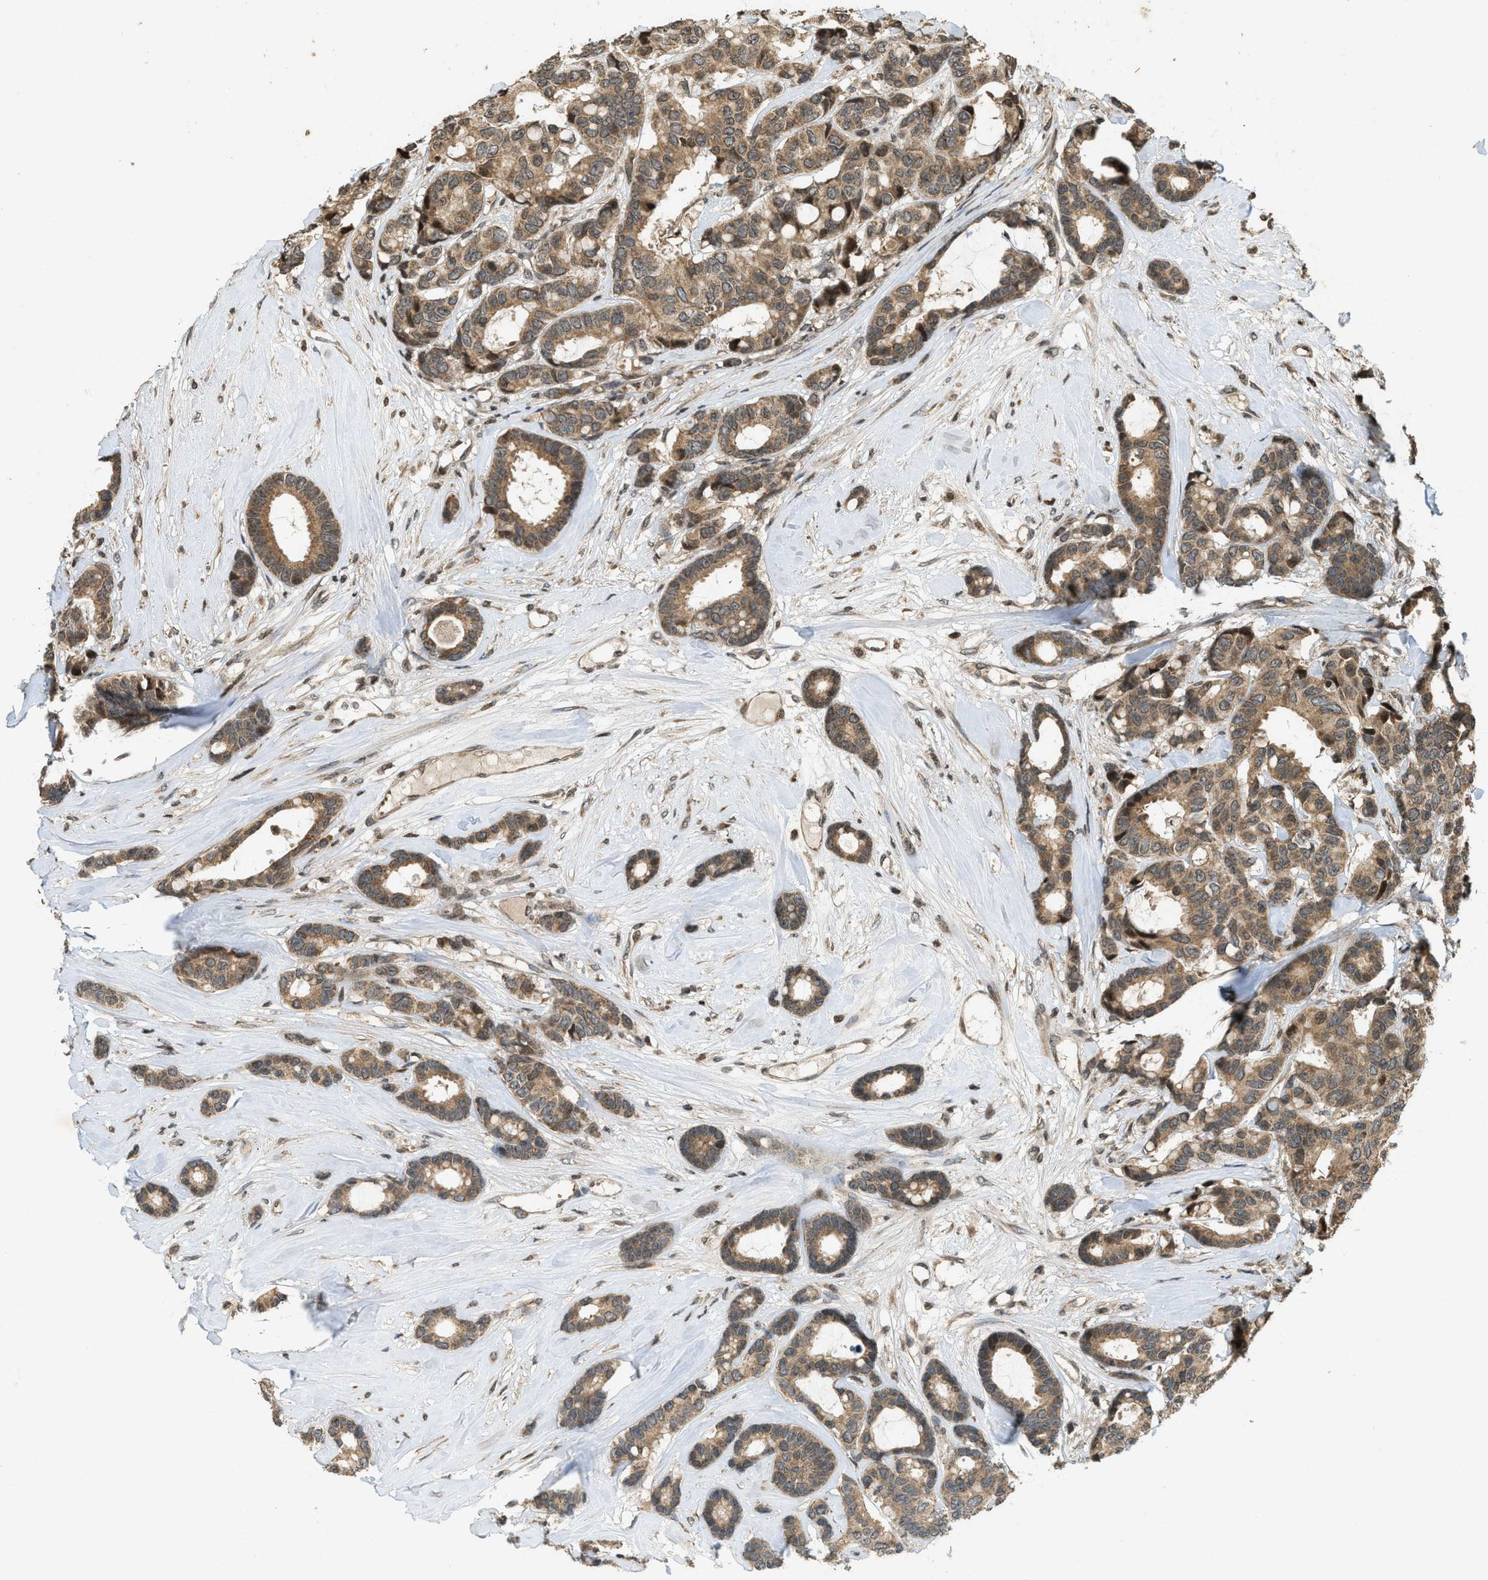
{"staining": {"intensity": "moderate", "quantity": ">75%", "location": "cytoplasmic/membranous"}, "tissue": "breast cancer", "cell_type": "Tumor cells", "image_type": "cancer", "snomed": [{"axis": "morphology", "description": "Duct carcinoma"}, {"axis": "topography", "description": "Breast"}], "caption": "Brown immunohistochemical staining in human breast infiltrating ductal carcinoma exhibits moderate cytoplasmic/membranous positivity in approximately >75% of tumor cells.", "gene": "SIAH1", "patient": {"sex": "female", "age": 87}}